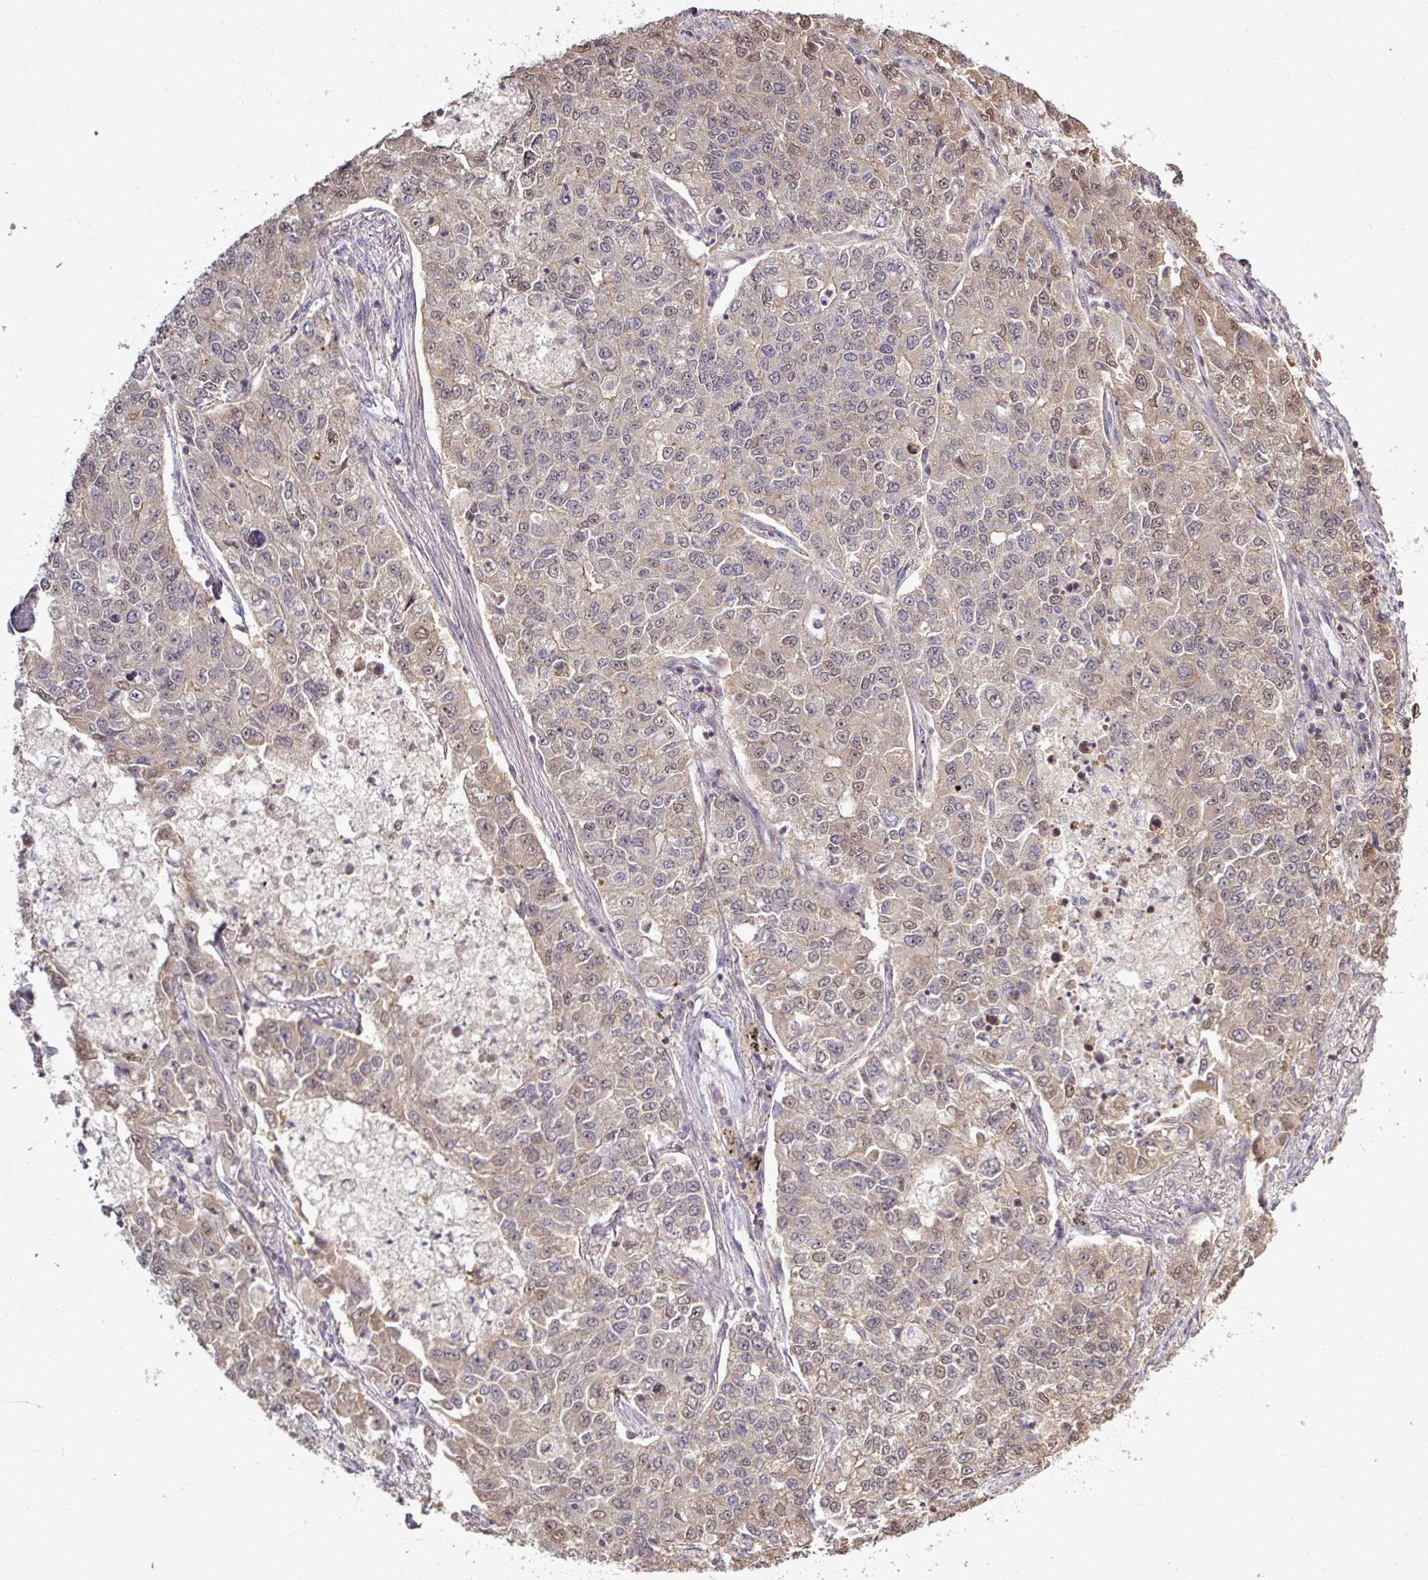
{"staining": {"intensity": "weak", "quantity": "25%-75%", "location": "cytoplasmic/membranous,nuclear"}, "tissue": "lung cancer", "cell_type": "Tumor cells", "image_type": "cancer", "snomed": [{"axis": "morphology", "description": "Adenocarcinoma, NOS"}, {"axis": "topography", "description": "Lung"}], "caption": "Weak cytoplasmic/membranous and nuclear positivity is present in approximately 25%-75% of tumor cells in lung cancer. Nuclei are stained in blue.", "gene": "TUSC3", "patient": {"sex": "male", "age": 49}}